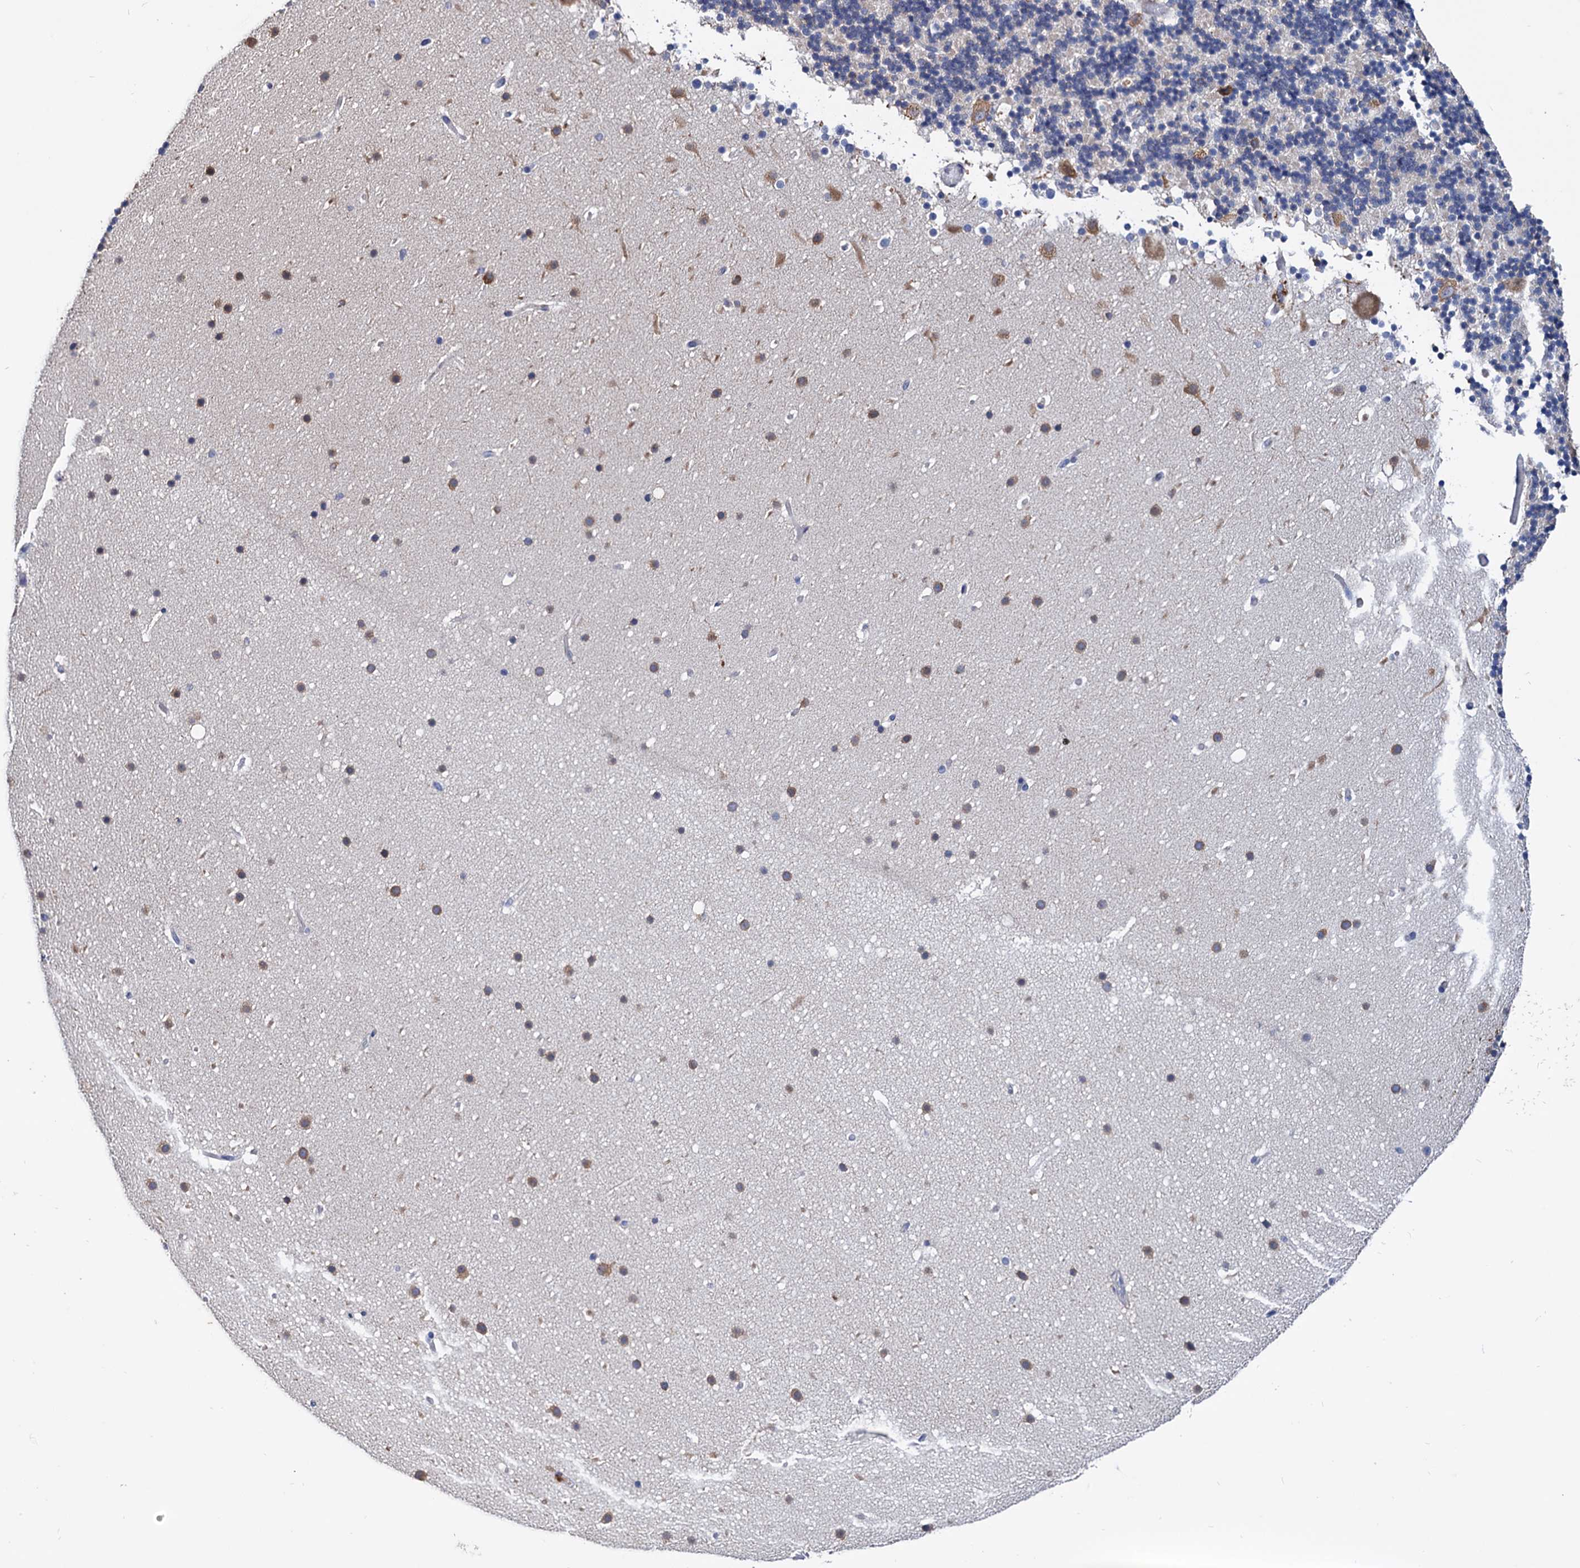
{"staining": {"intensity": "negative", "quantity": "none", "location": "none"}, "tissue": "cerebellum", "cell_type": "Cells in granular layer", "image_type": "normal", "snomed": [{"axis": "morphology", "description": "Normal tissue, NOS"}, {"axis": "topography", "description": "Cerebellum"}], "caption": "IHC image of unremarkable cerebellum: human cerebellum stained with DAB reveals no significant protein expression in cells in granular layer.", "gene": "NPAS4", "patient": {"sex": "male", "age": 57}}